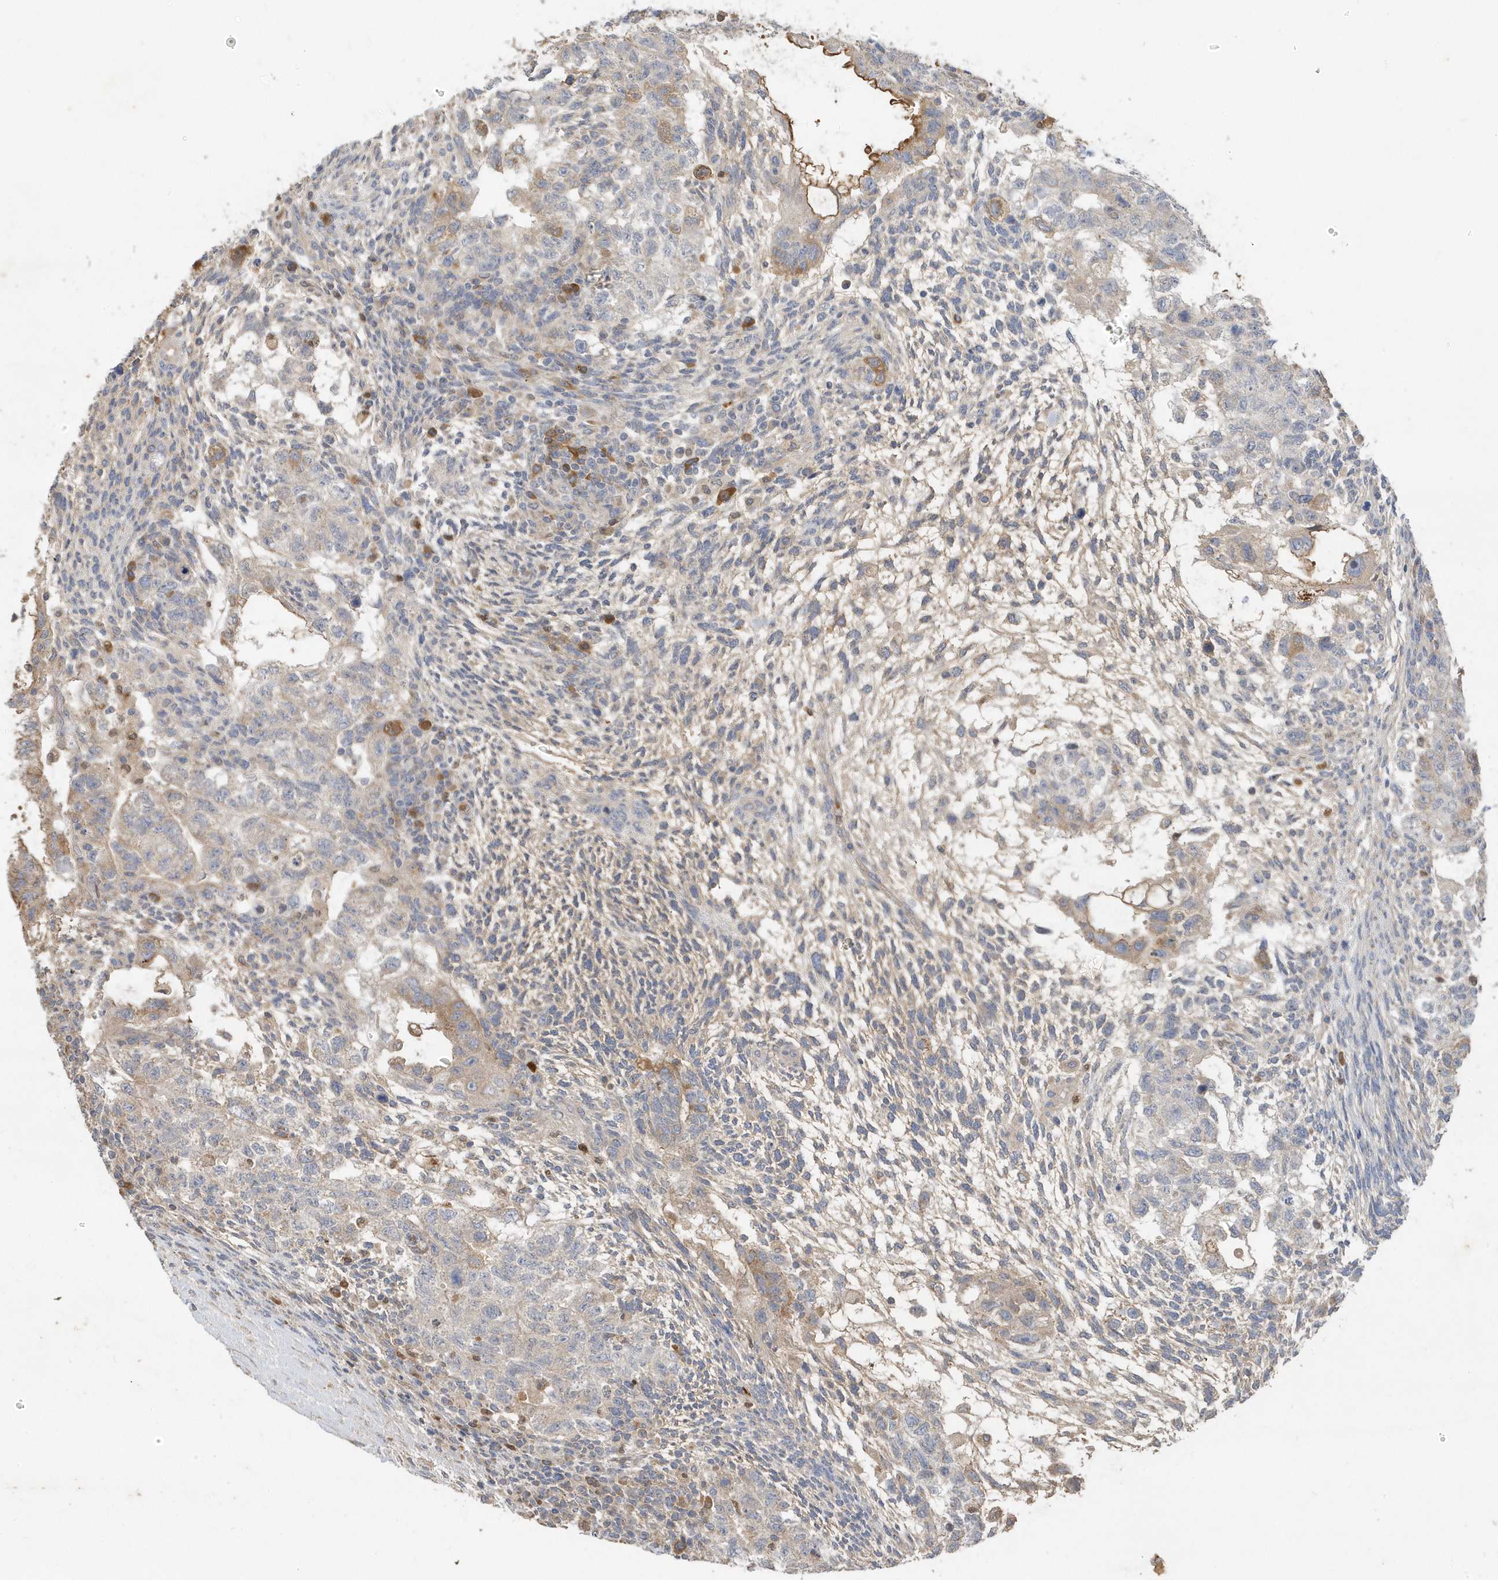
{"staining": {"intensity": "weak", "quantity": "<25%", "location": "cytoplasmic/membranous"}, "tissue": "testis cancer", "cell_type": "Tumor cells", "image_type": "cancer", "snomed": [{"axis": "morphology", "description": "Normal tissue, NOS"}, {"axis": "morphology", "description": "Carcinoma, Embryonal, NOS"}, {"axis": "topography", "description": "Testis"}], "caption": "A photomicrograph of human testis cancer is negative for staining in tumor cells. The staining was performed using DAB (3,3'-diaminobenzidine) to visualize the protein expression in brown, while the nuclei were stained in blue with hematoxylin (Magnification: 20x).", "gene": "DPP9", "patient": {"sex": "male", "age": 36}}